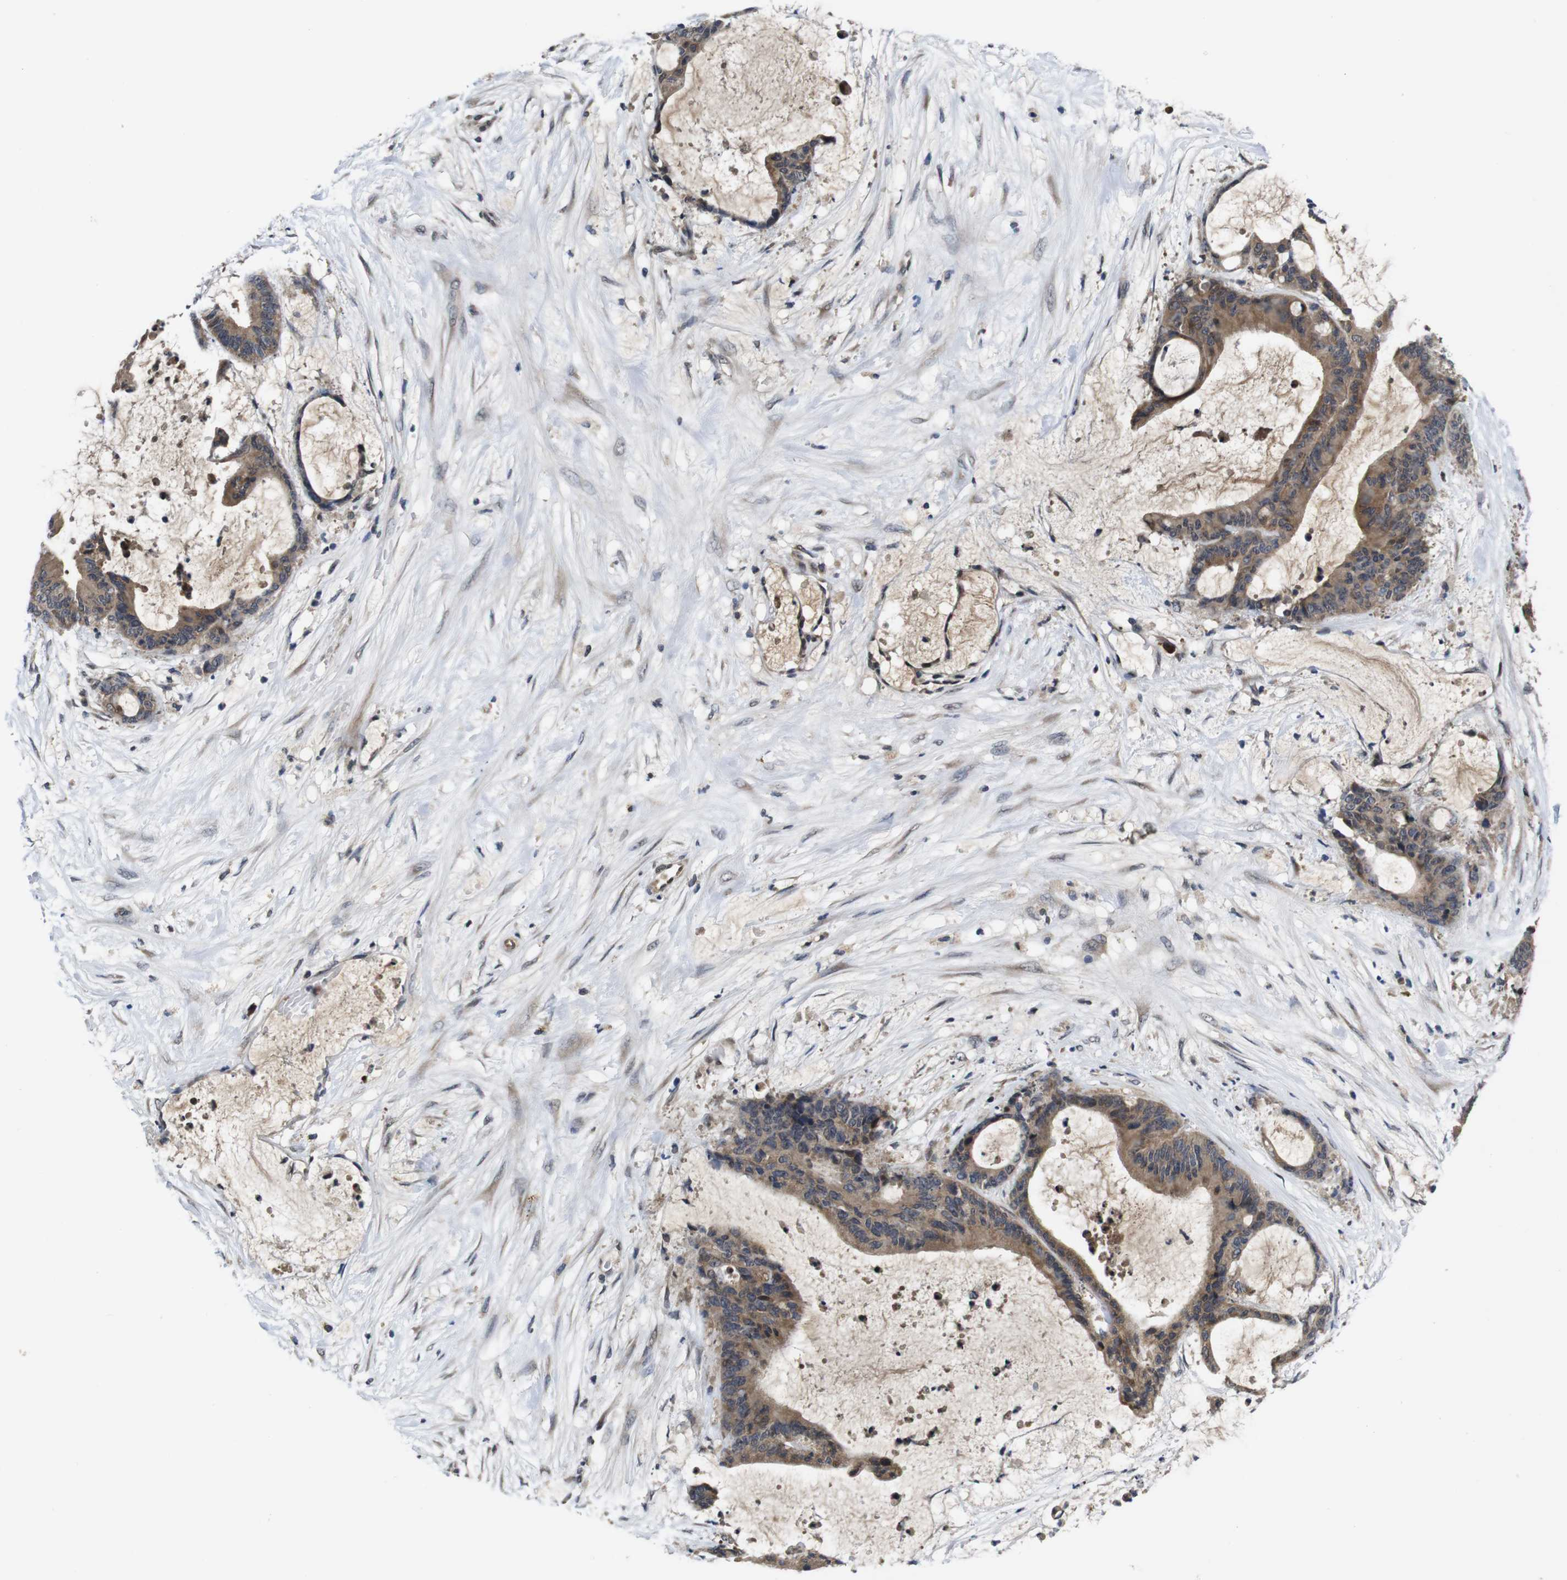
{"staining": {"intensity": "moderate", "quantity": ">75%", "location": "cytoplasmic/membranous"}, "tissue": "liver cancer", "cell_type": "Tumor cells", "image_type": "cancer", "snomed": [{"axis": "morphology", "description": "Cholangiocarcinoma"}, {"axis": "topography", "description": "Liver"}], "caption": "Tumor cells demonstrate medium levels of moderate cytoplasmic/membranous positivity in about >75% of cells in human liver cholangiocarcinoma. Using DAB (3,3'-diaminobenzidine) (brown) and hematoxylin (blue) stains, captured at high magnification using brightfield microscopy.", "gene": "ZBTB46", "patient": {"sex": "female", "age": 73}}